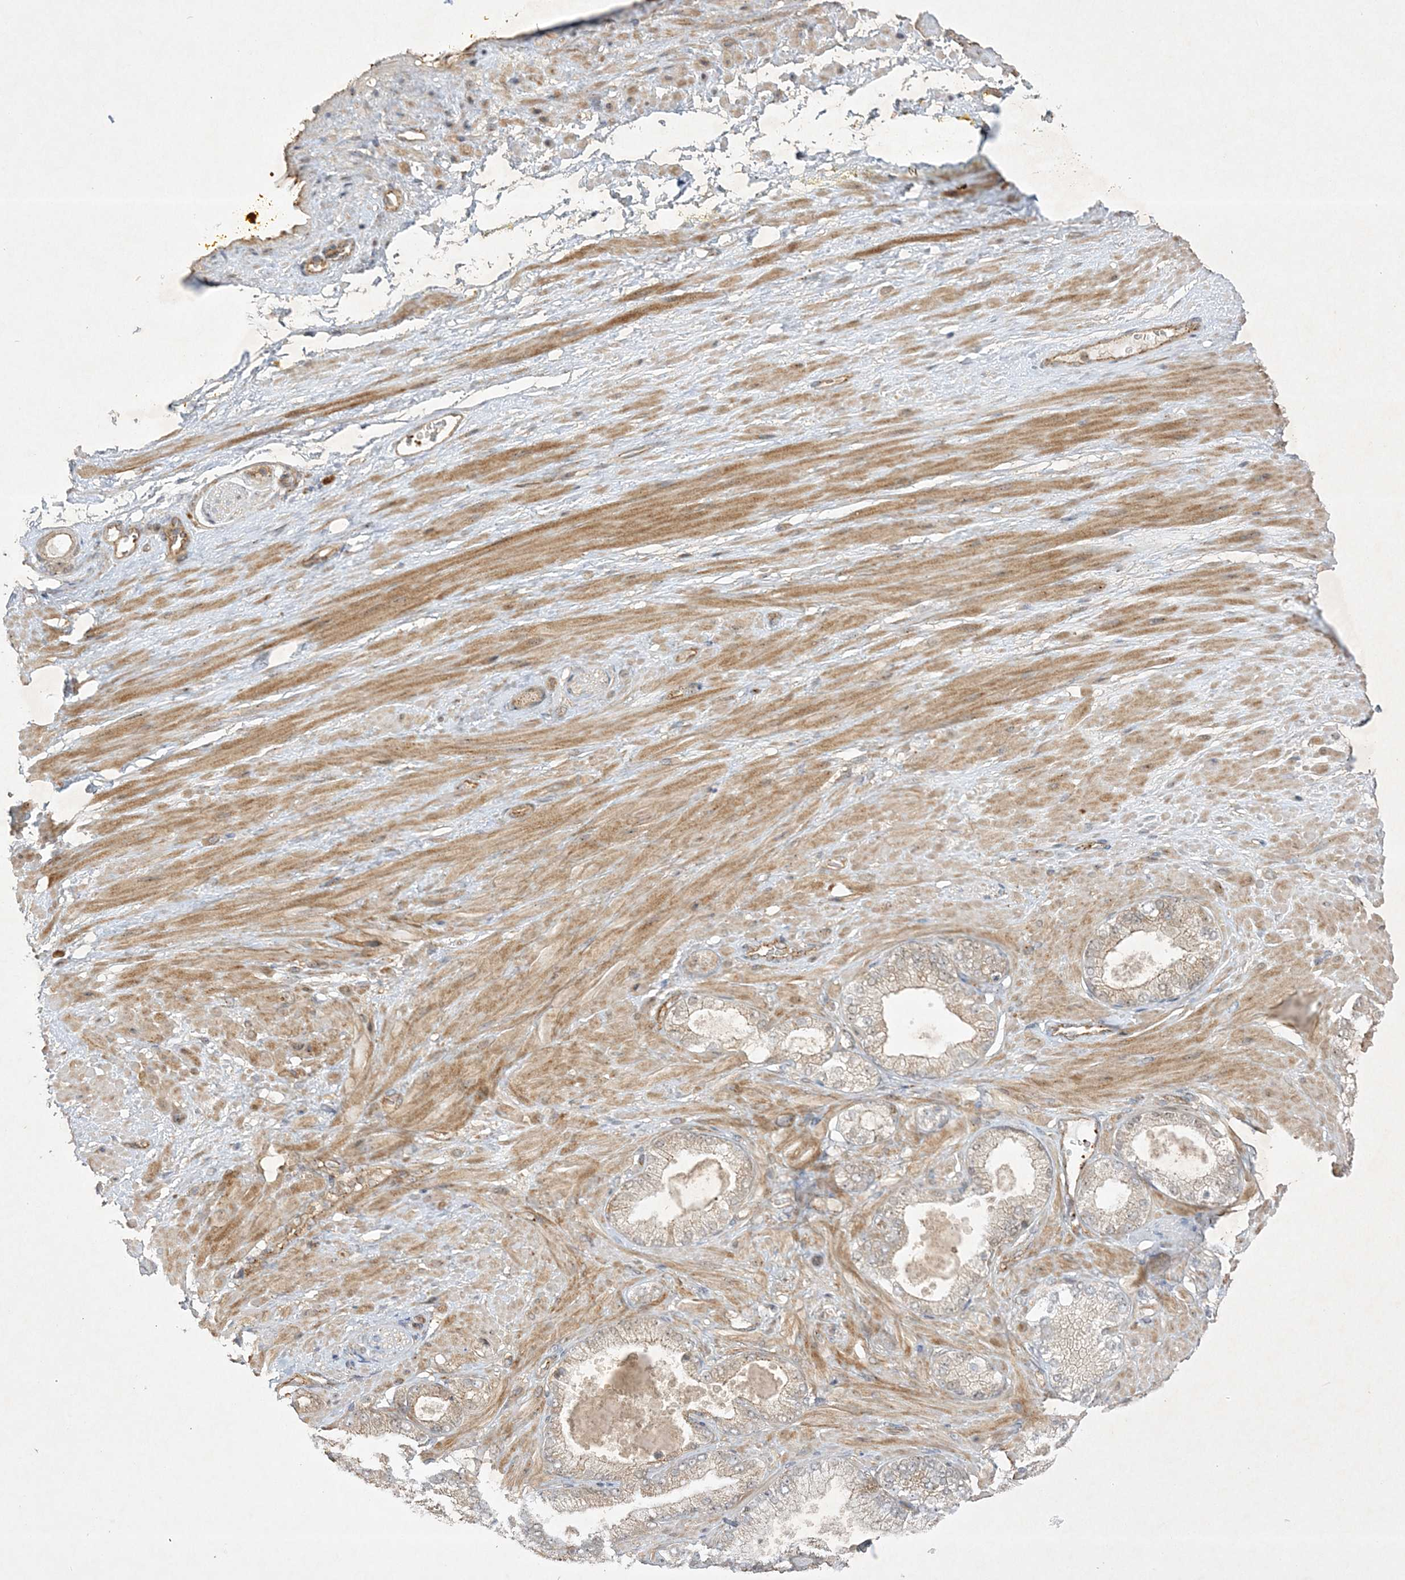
{"staining": {"intensity": "weak", "quantity": "25%-75%", "location": "cytoplasmic/membranous"}, "tissue": "adipose tissue", "cell_type": "Adipocytes", "image_type": "normal", "snomed": [{"axis": "morphology", "description": "Normal tissue, NOS"}, {"axis": "morphology", "description": "Adenocarcinoma, Low grade"}, {"axis": "topography", "description": "Prostate"}, {"axis": "topography", "description": "Peripheral nerve tissue"}], "caption": "The photomicrograph exhibits a brown stain indicating the presence of a protein in the cytoplasmic/membranous of adipocytes in adipose tissue. Nuclei are stained in blue.", "gene": "NAF1", "patient": {"sex": "male", "age": 63}}